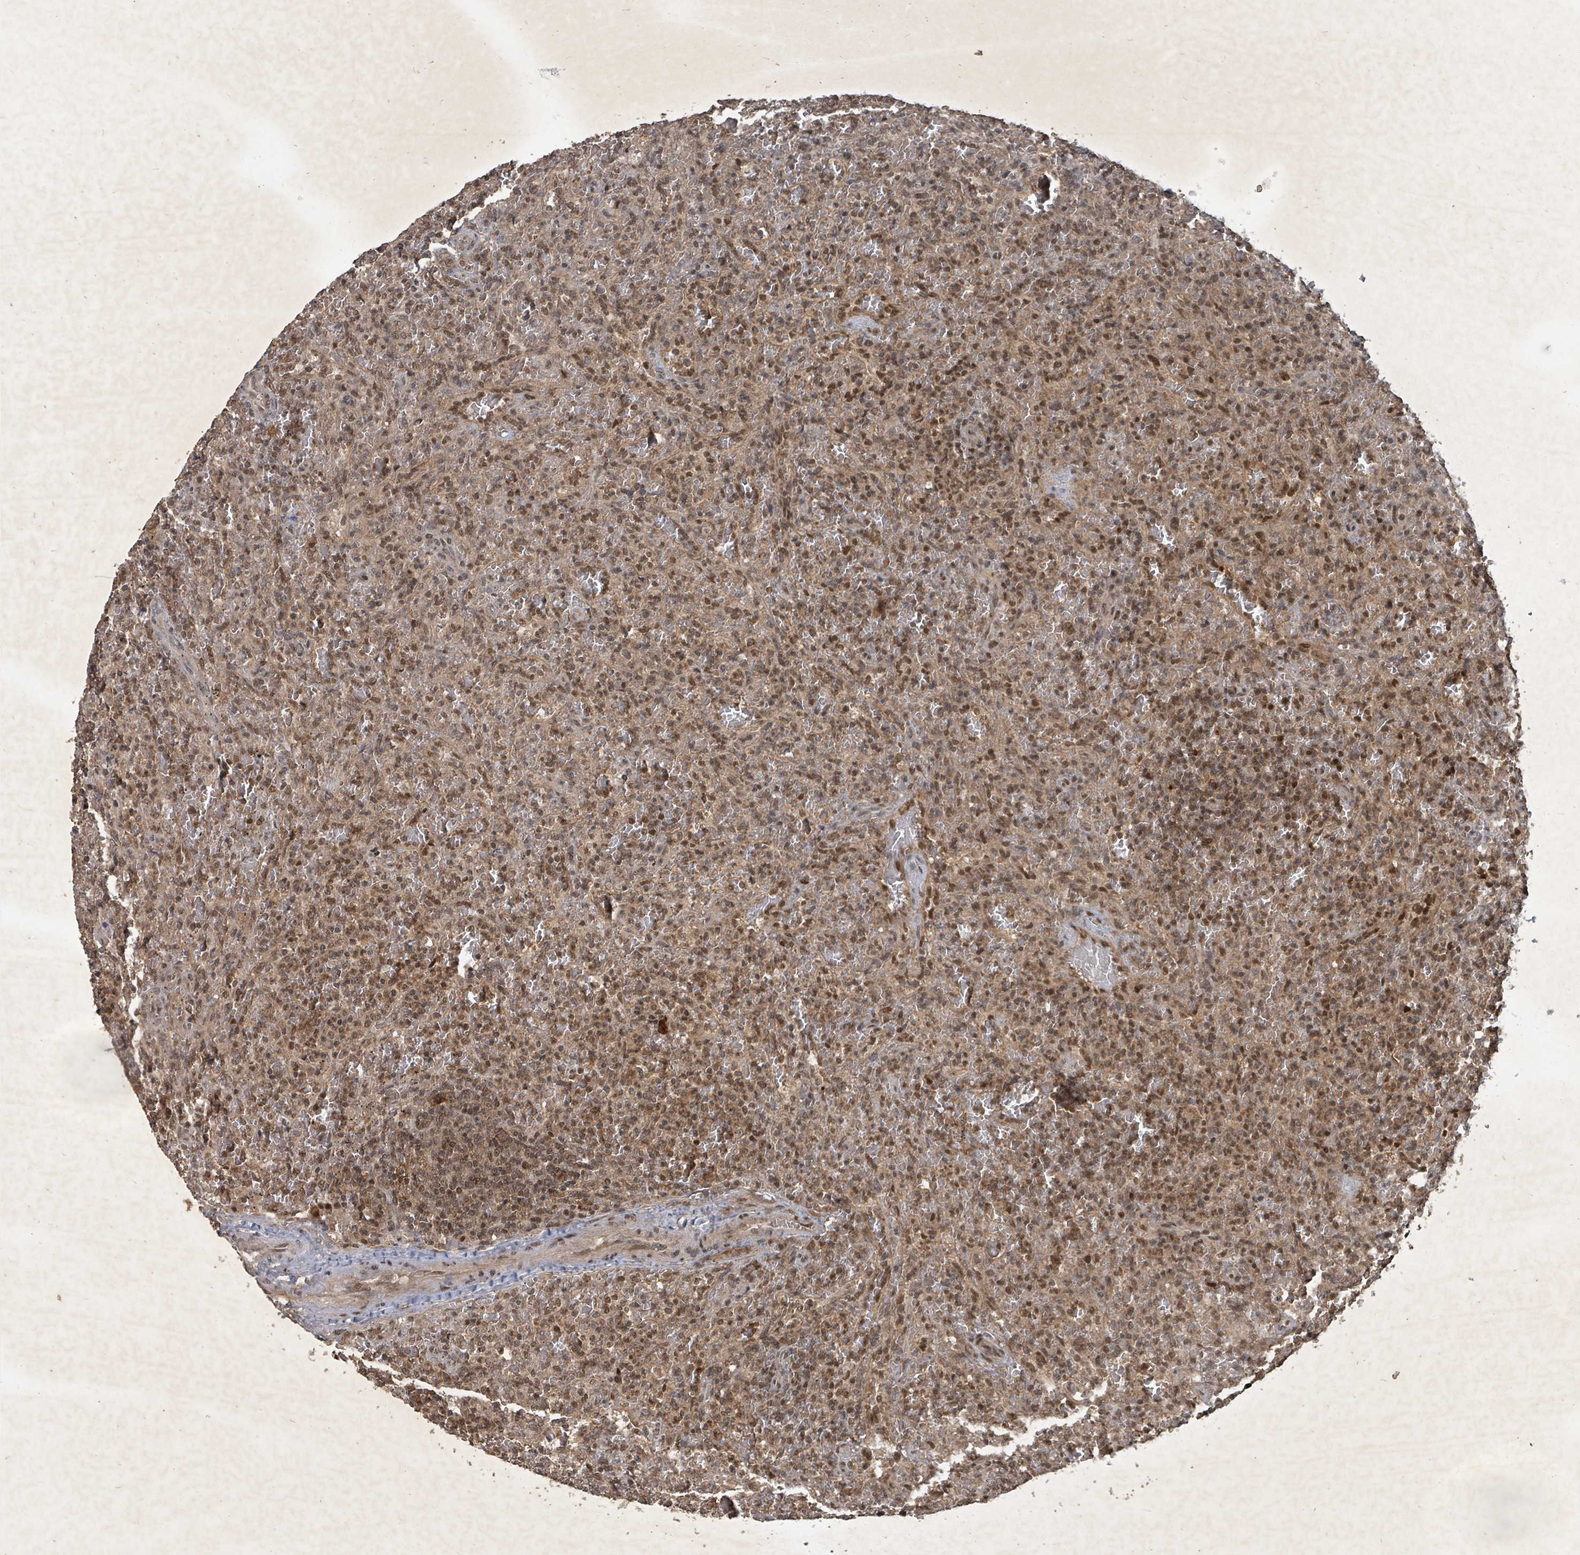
{"staining": {"intensity": "moderate", "quantity": ">75%", "location": "nuclear"}, "tissue": "lymphoma", "cell_type": "Tumor cells", "image_type": "cancer", "snomed": [{"axis": "morphology", "description": "Malignant lymphoma, non-Hodgkin's type, Low grade"}, {"axis": "topography", "description": "Spleen"}], "caption": "Lymphoma stained with DAB IHC displays medium levels of moderate nuclear expression in about >75% of tumor cells.", "gene": "KDM4E", "patient": {"sex": "female", "age": 64}}